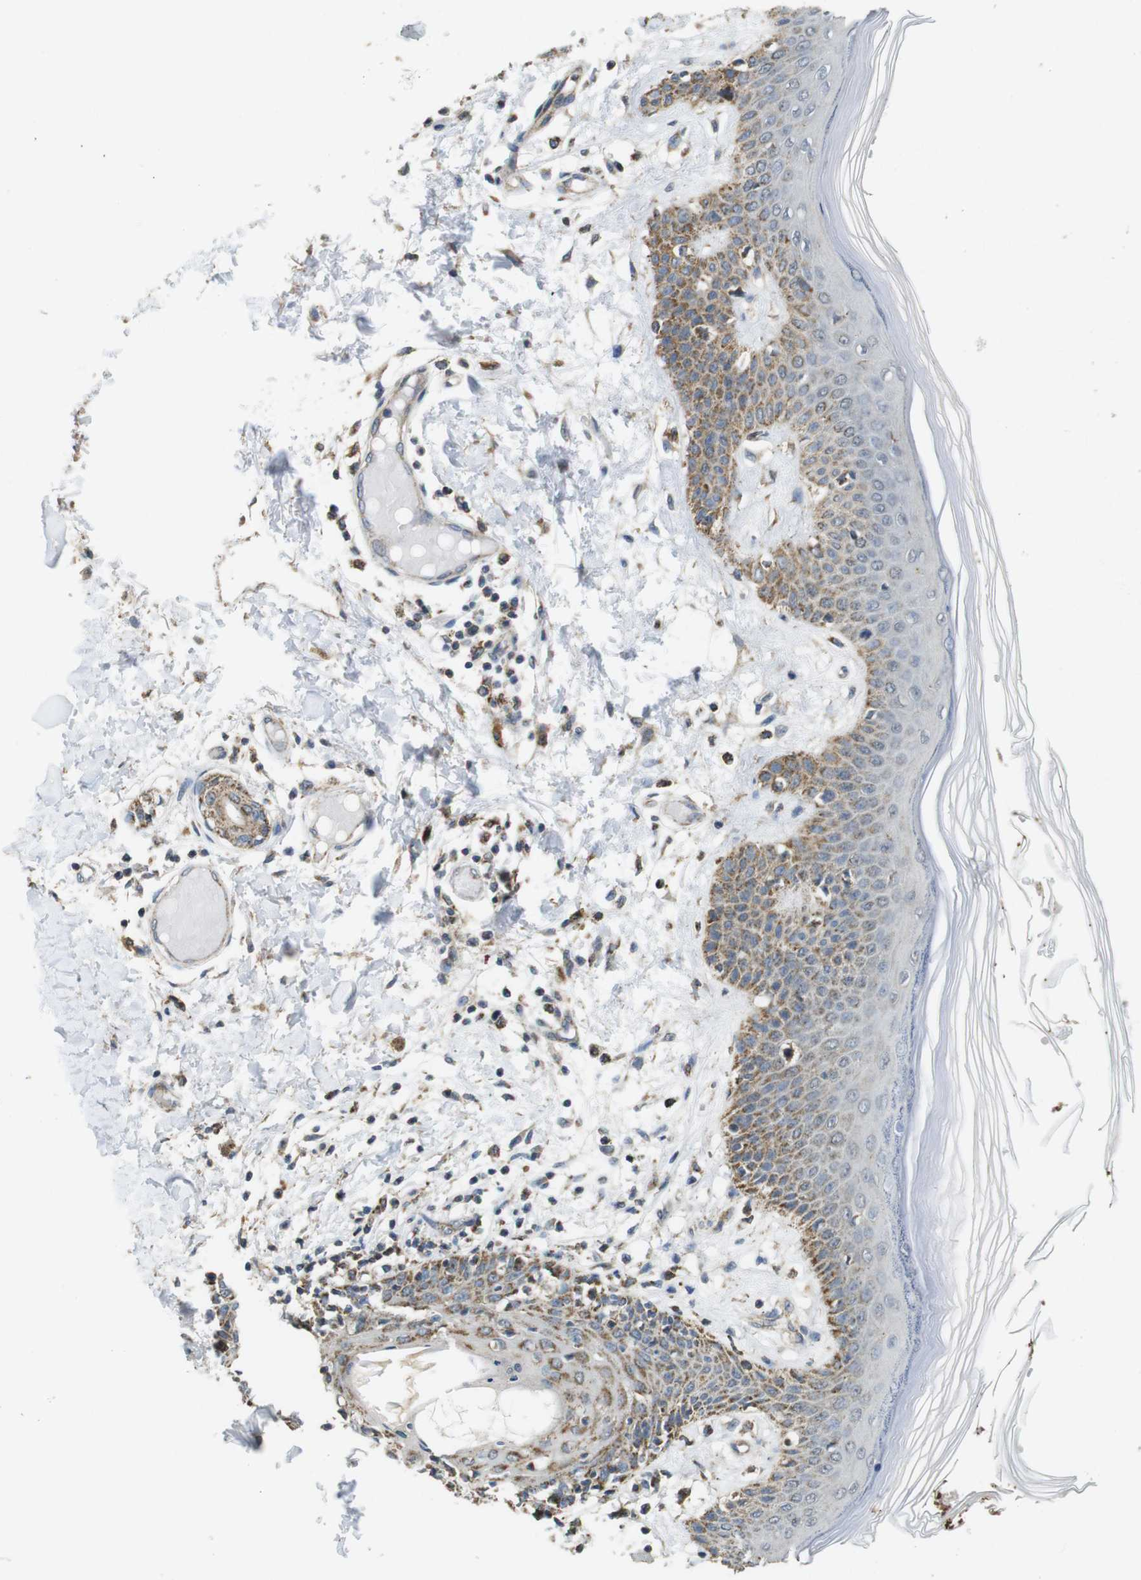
{"staining": {"intensity": "moderate", "quantity": ">75%", "location": "cytoplasmic/membranous"}, "tissue": "skin", "cell_type": "Fibroblasts", "image_type": "normal", "snomed": [{"axis": "morphology", "description": "Normal tissue, NOS"}, {"axis": "topography", "description": "Skin"}], "caption": "Immunohistochemistry micrograph of benign skin: skin stained using immunohistochemistry exhibits medium levels of moderate protein expression localized specifically in the cytoplasmic/membranous of fibroblasts, appearing as a cytoplasmic/membranous brown color.", "gene": "CALHM2", "patient": {"sex": "male", "age": 53}}